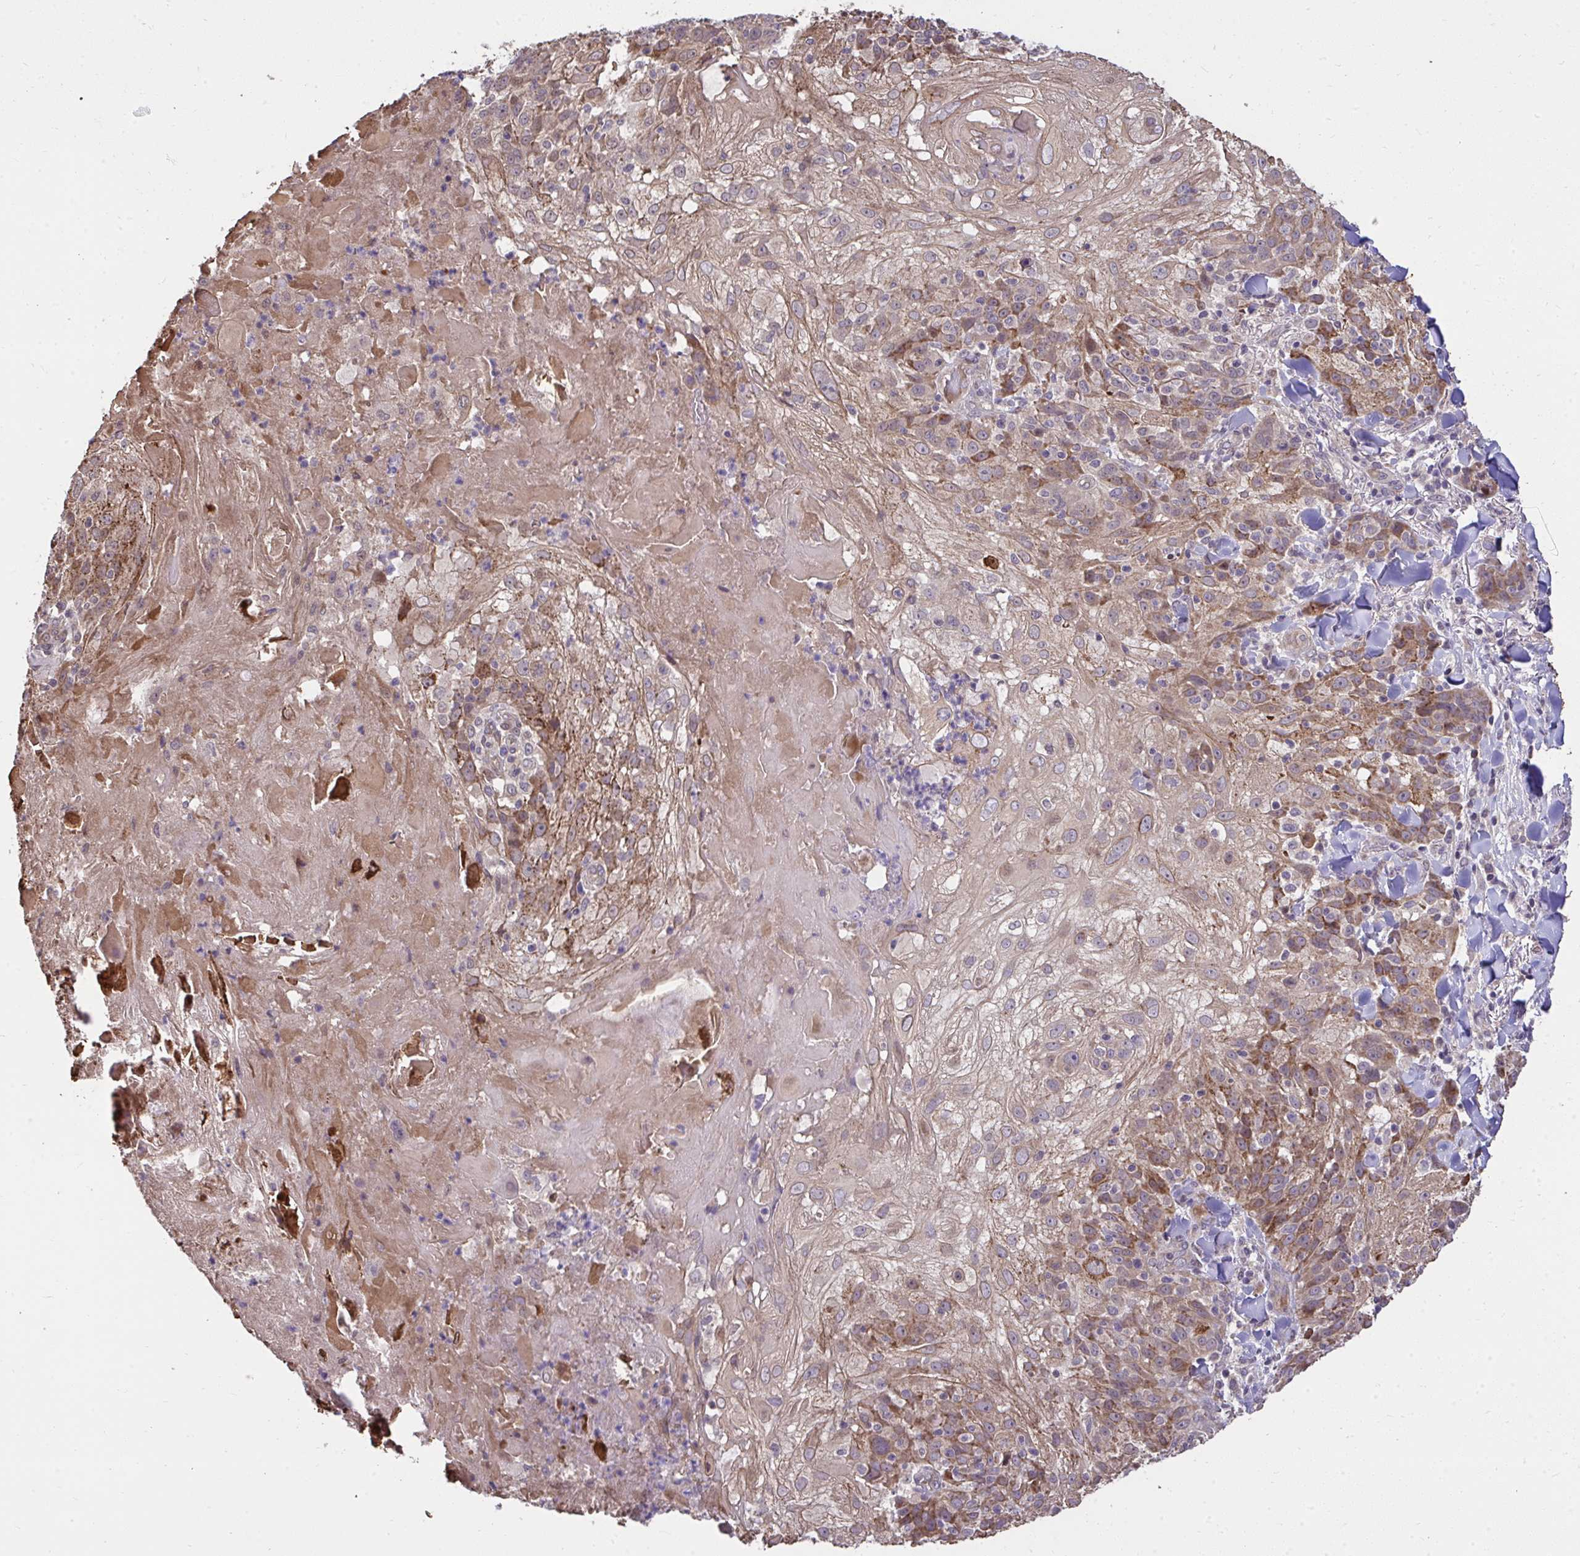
{"staining": {"intensity": "moderate", "quantity": ">75%", "location": "cytoplasmic/membranous"}, "tissue": "skin cancer", "cell_type": "Tumor cells", "image_type": "cancer", "snomed": [{"axis": "morphology", "description": "Normal tissue, NOS"}, {"axis": "morphology", "description": "Squamous cell carcinoma, NOS"}, {"axis": "topography", "description": "Skin"}], "caption": "Moderate cytoplasmic/membranous positivity for a protein is identified in approximately >75% of tumor cells of squamous cell carcinoma (skin) using immunohistochemistry.", "gene": "RDH14", "patient": {"sex": "female", "age": 83}}